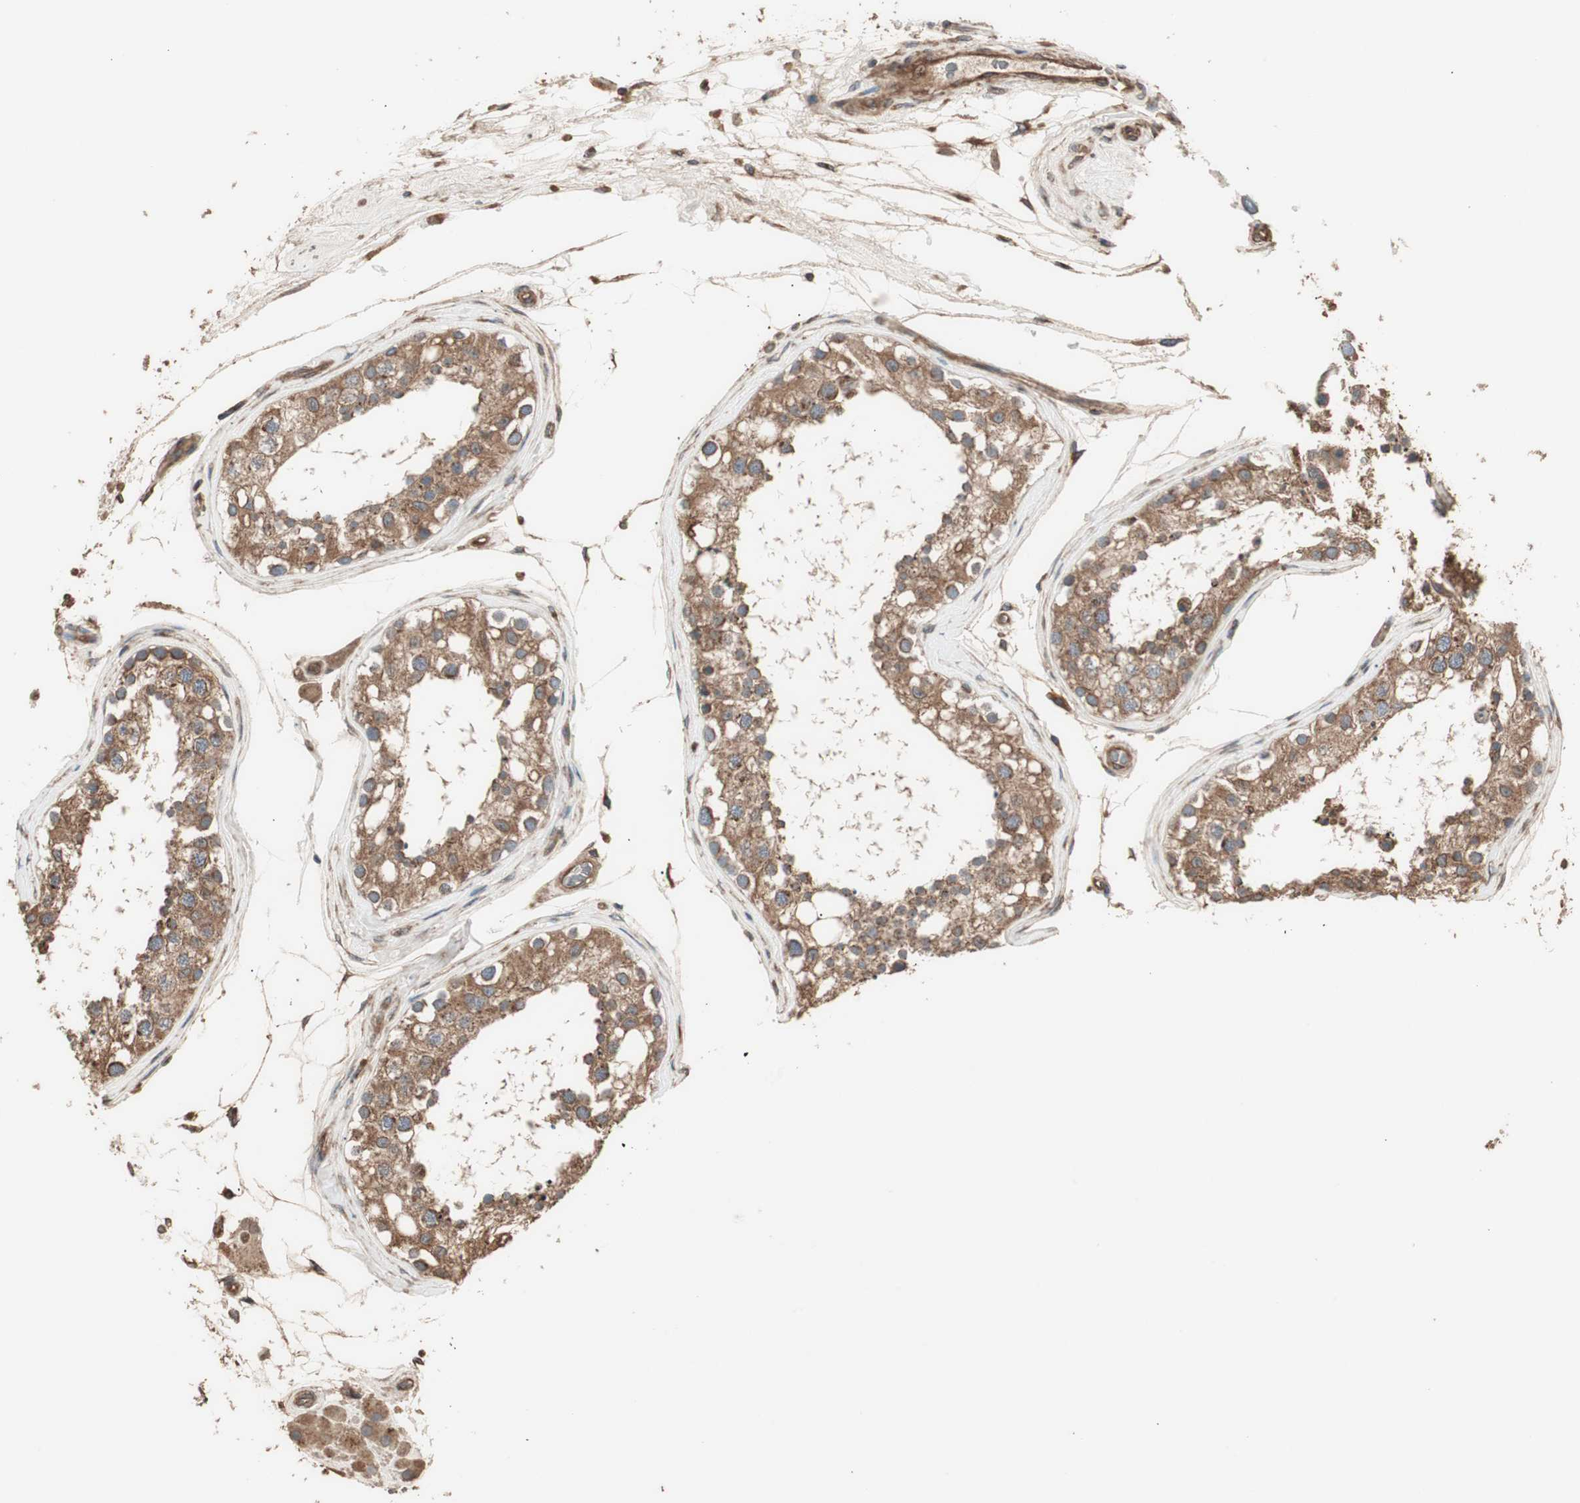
{"staining": {"intensity": "moderate", "quantity": ">75%", "location": "cytoplasmic/membranous"}, "tissue": "testis", "cell_type": "Cells in seminiferous ducts", "image_type": "normal", "snomed": [{"axis": "morphology", "description": "Normal tissue, NOS"}, {"axis": "topography", "description": "Testis"}], "caption": "The histopathology image exhibits immunohistochemical staining of normal testis. There is moderate cytoplasmic/membranous positivity is present in about >75% of cells in seminiferous ducts. (DAB (3,3'-diaminobenzidine) = brown stain, brightfield microscopy at high magnification).", "gene": "LZTS1", "patient": {"sex": "male", "age": 68}}